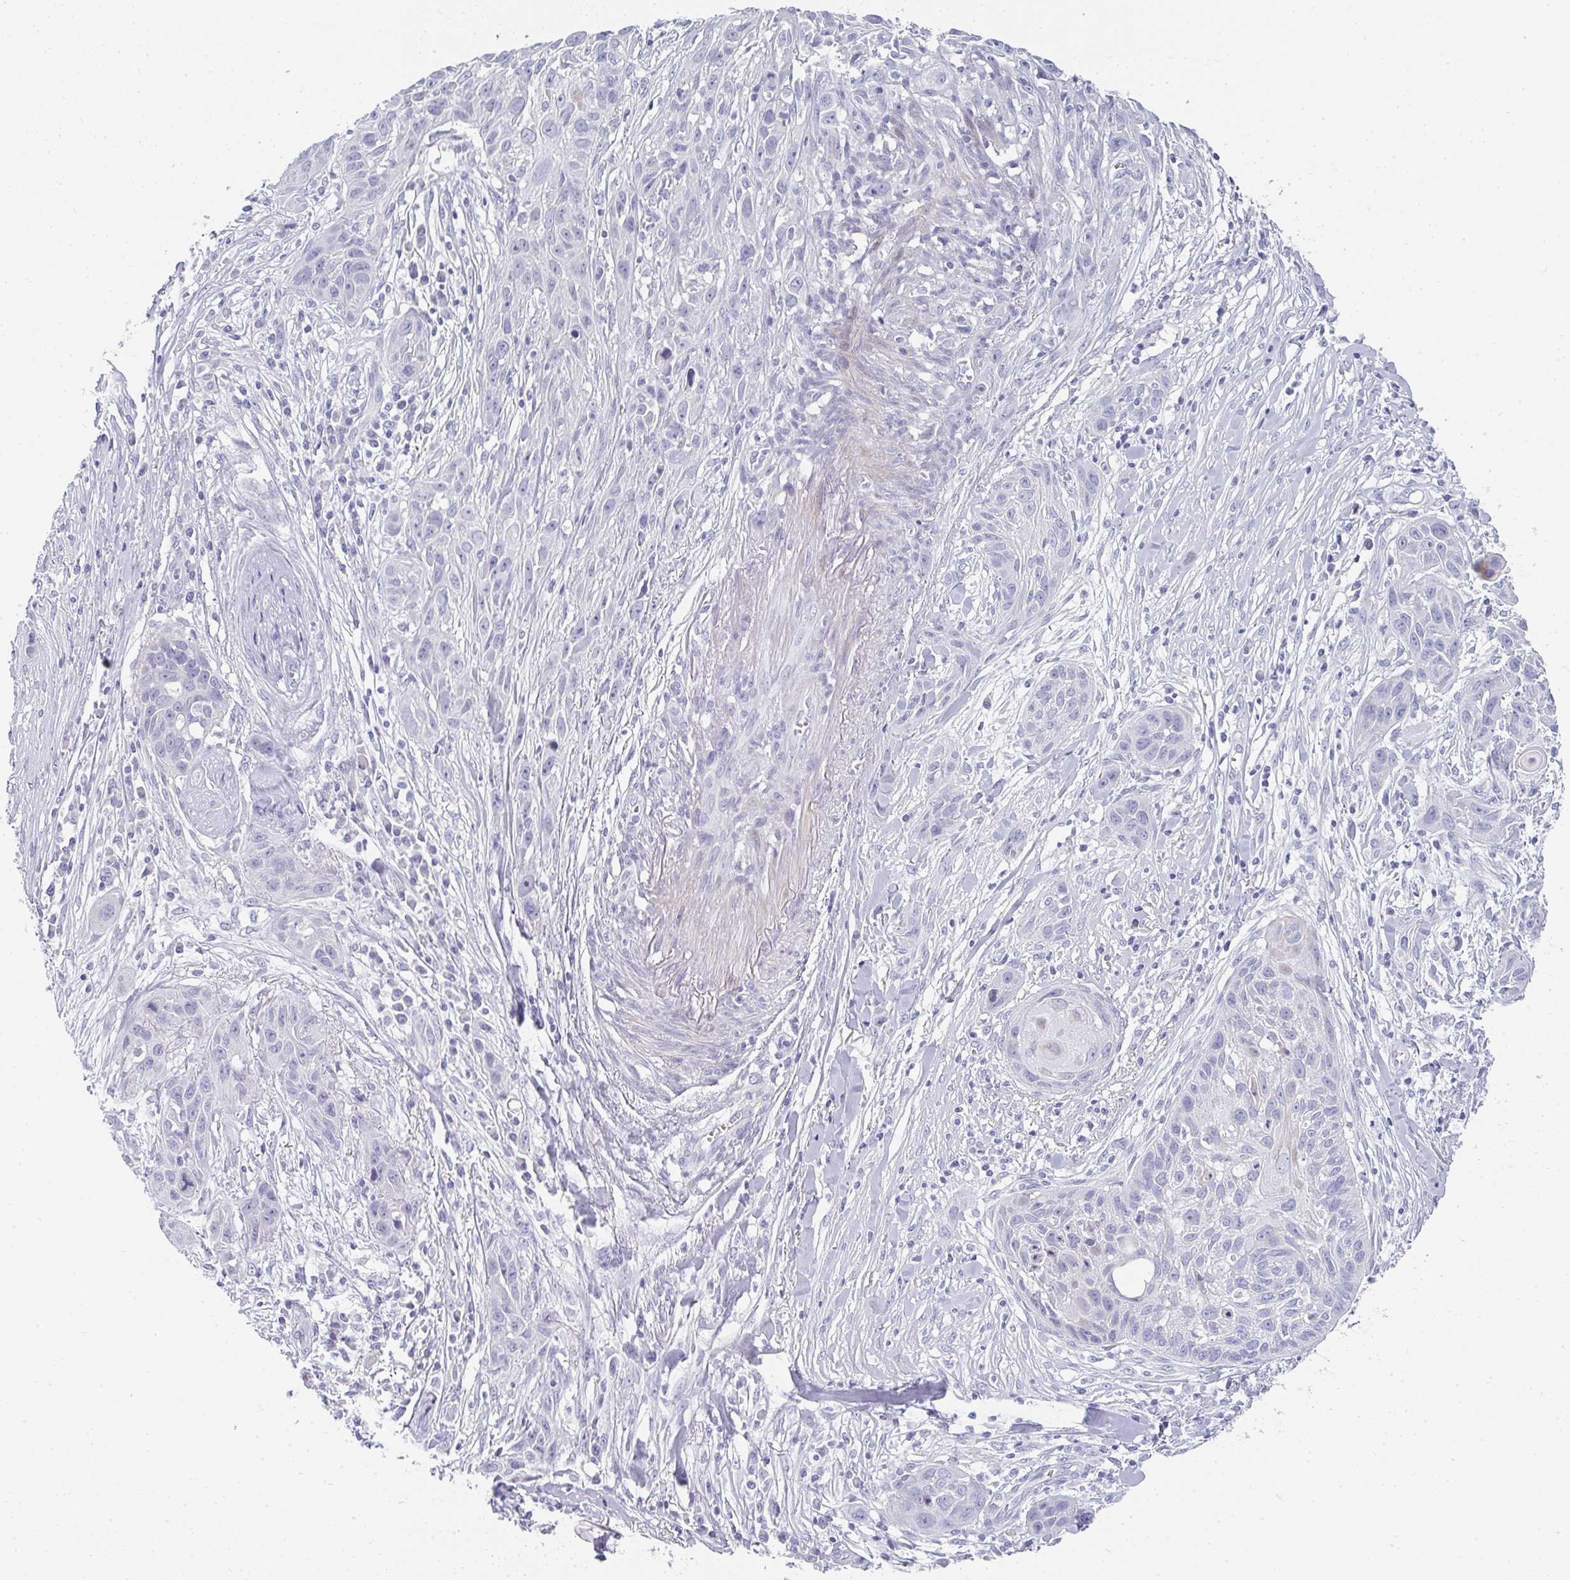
{"staining": {"intensity": "negative", "quantity": "none", "location": "none"}, "tissue": "skin cancer", "cell_type": "Tumor cells", "image_type": "cancer", "snomed": [{"axis": "morphology", "description": "Squamous cell carcinoma, NOS"}, {"axis": "topography", "description": "Skin"}, {"axis": "topography", "description": "Vulva"}], "caption": "DAB (3,3'-diaminobenzidine) immunohistochemical staining of squamous cell carcinoma (skin) demonstrates no significant staining in tumor cells.", "gene": "NEU2", "patient": {"sex": "female", "age": 83}}